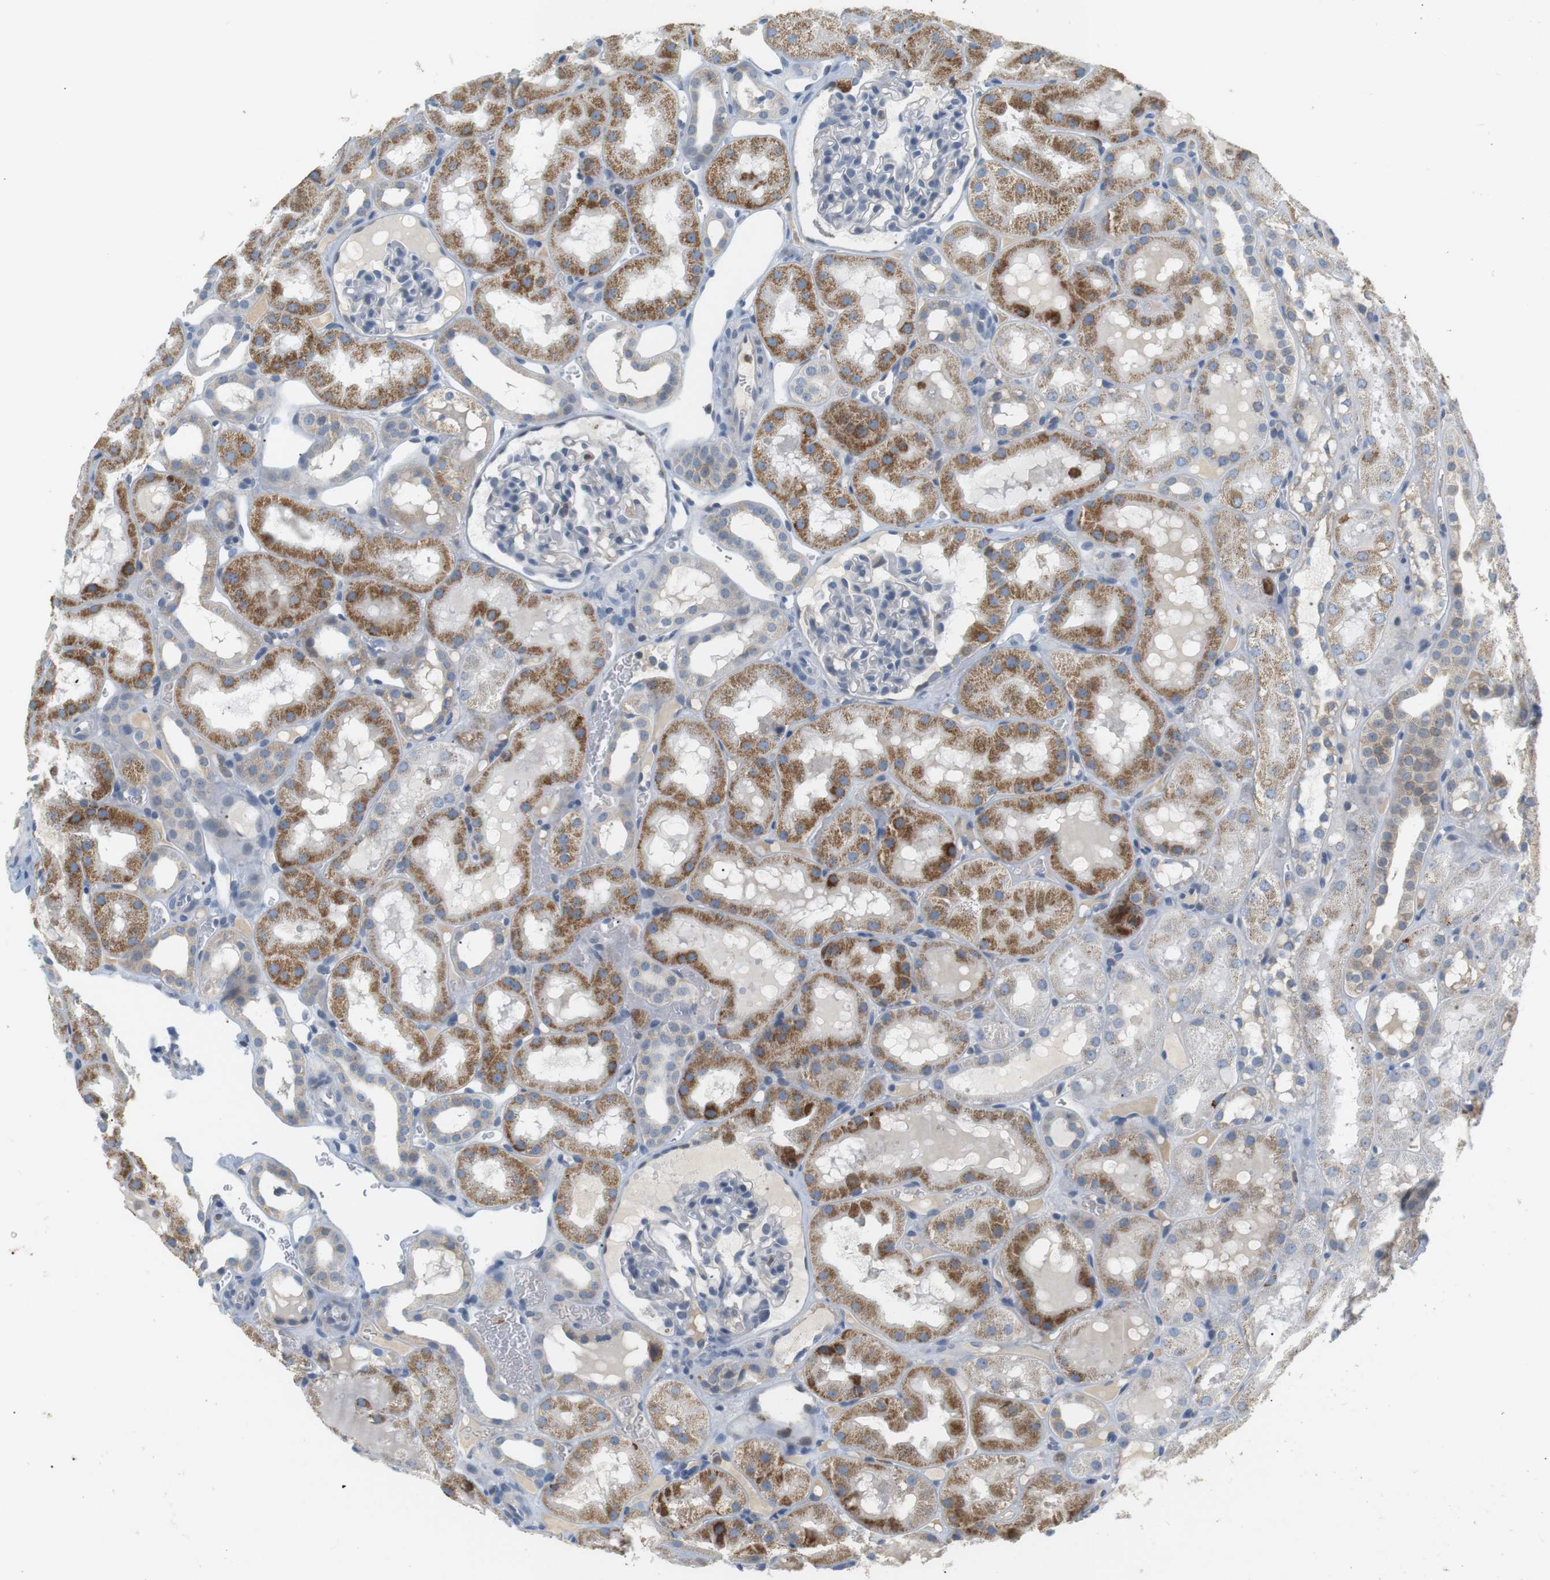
{"staining": {"intensity": "negative", "quantity": "none", "location": "none"}, "tissue": "kidney", "cell_type": "Cells in glomeruli", "image_type": "normal", "snomed": [{"axis": "morphology", "description": "Normal tissue, NOS"}, {"axis": "topography", "description": "Kidney"}, {"axis": "topography", "description": "Urinary bladder"}], "caption": "Immunohistochemistry (IHC) of unremarkable human kidney demonstrates no staining in cells in glomeruli.", "gene": "CD300E", "patient": {"sex": "male", "age": 16}}